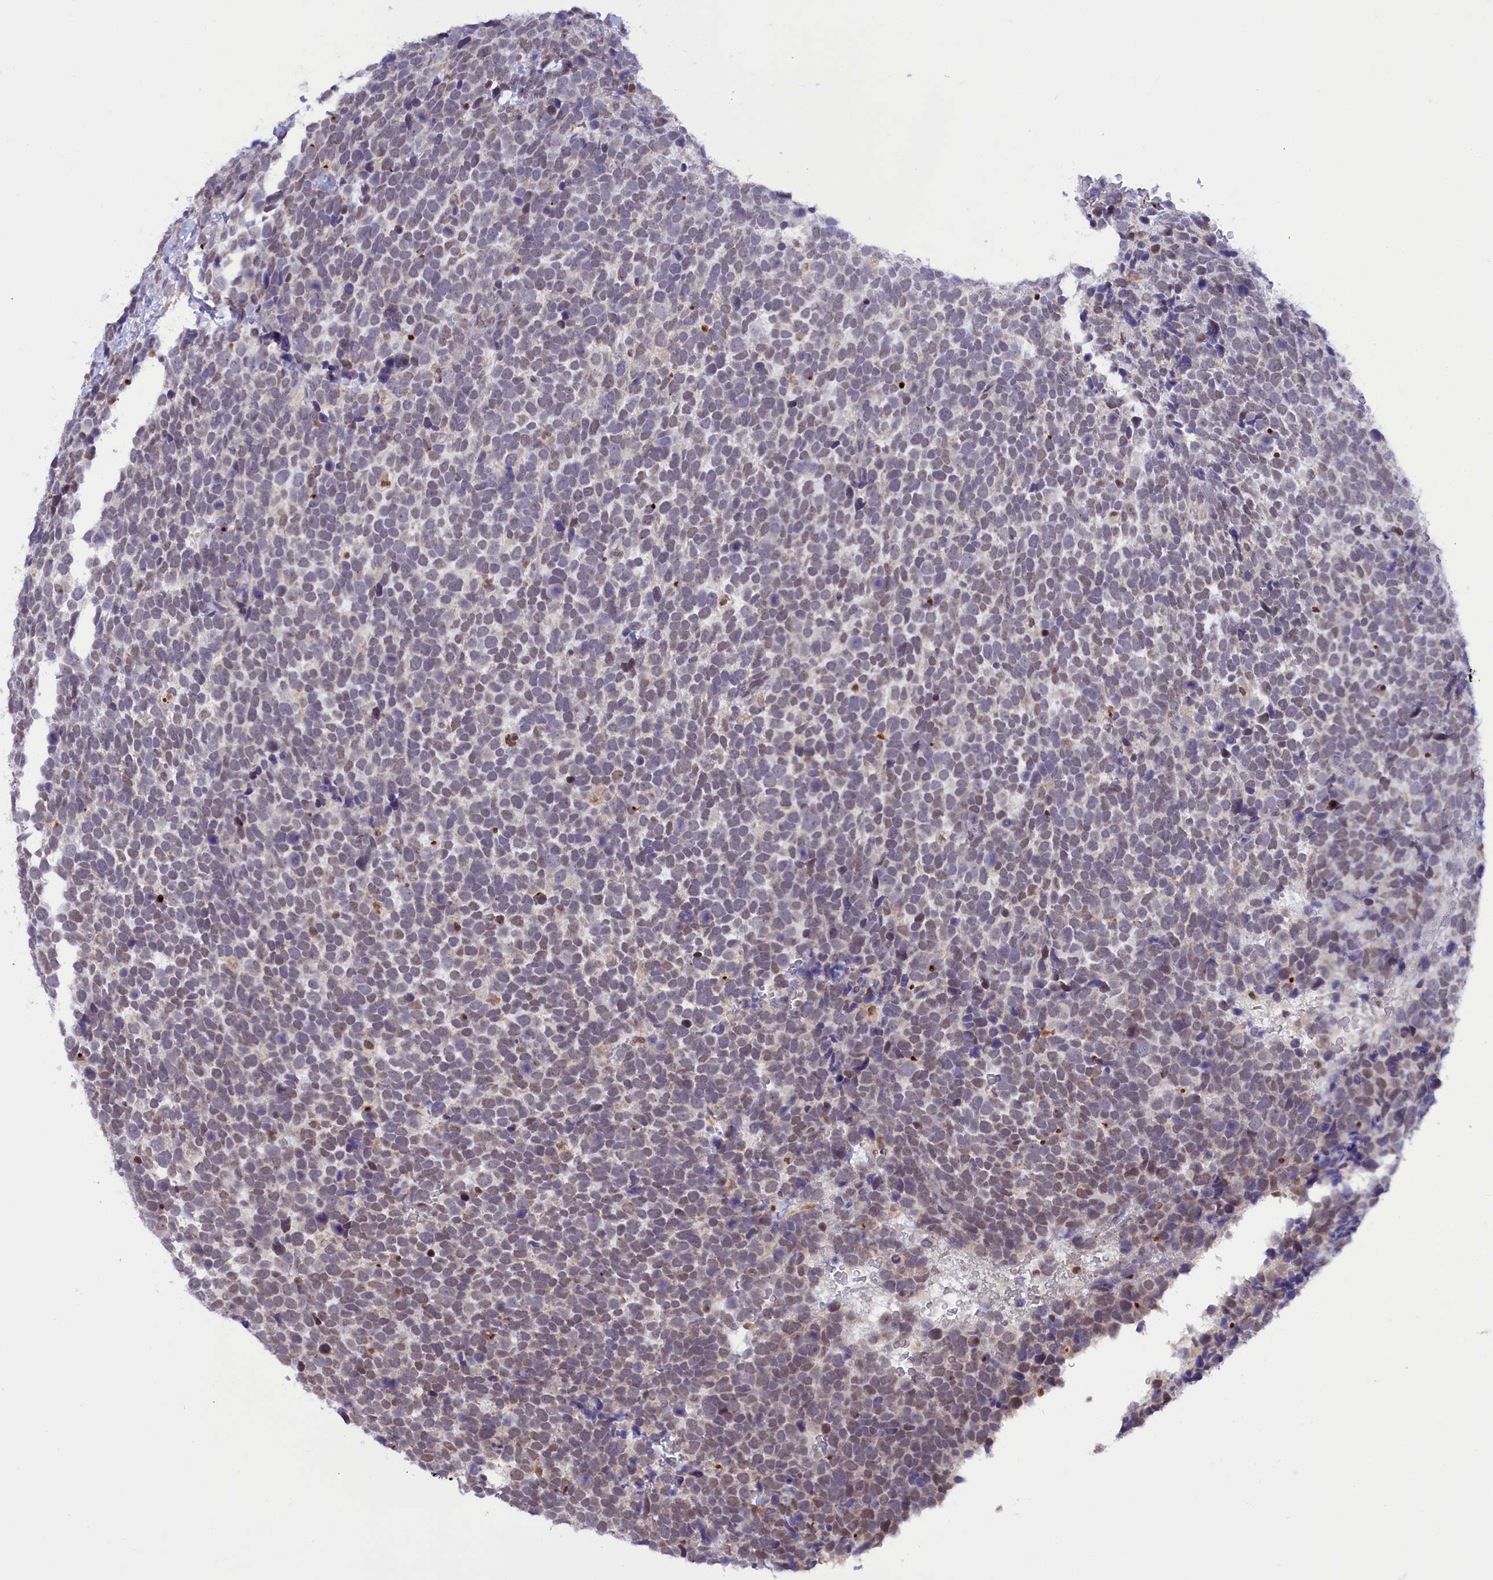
{"staining": {"intensity": "weak", "quantity": "<25%", "location": "cytoplasmic/membranous,nuclear"}, "tissue": "urothelial cancer", "cell_type": "Tumor cells", "image_type": "cancer", "snomed": [{"axis": "morphology", "description": "Urothelial carcinoma, High grade"}, {"axis": "topography", "description": "Urinary bladder"}], "caption": "Immunohistochemical staining of human urothelial cancer reveals no significant staining in tumor cells.", "gene": "IZUMO2", "patient": {"sex": "female", "age": 82}}